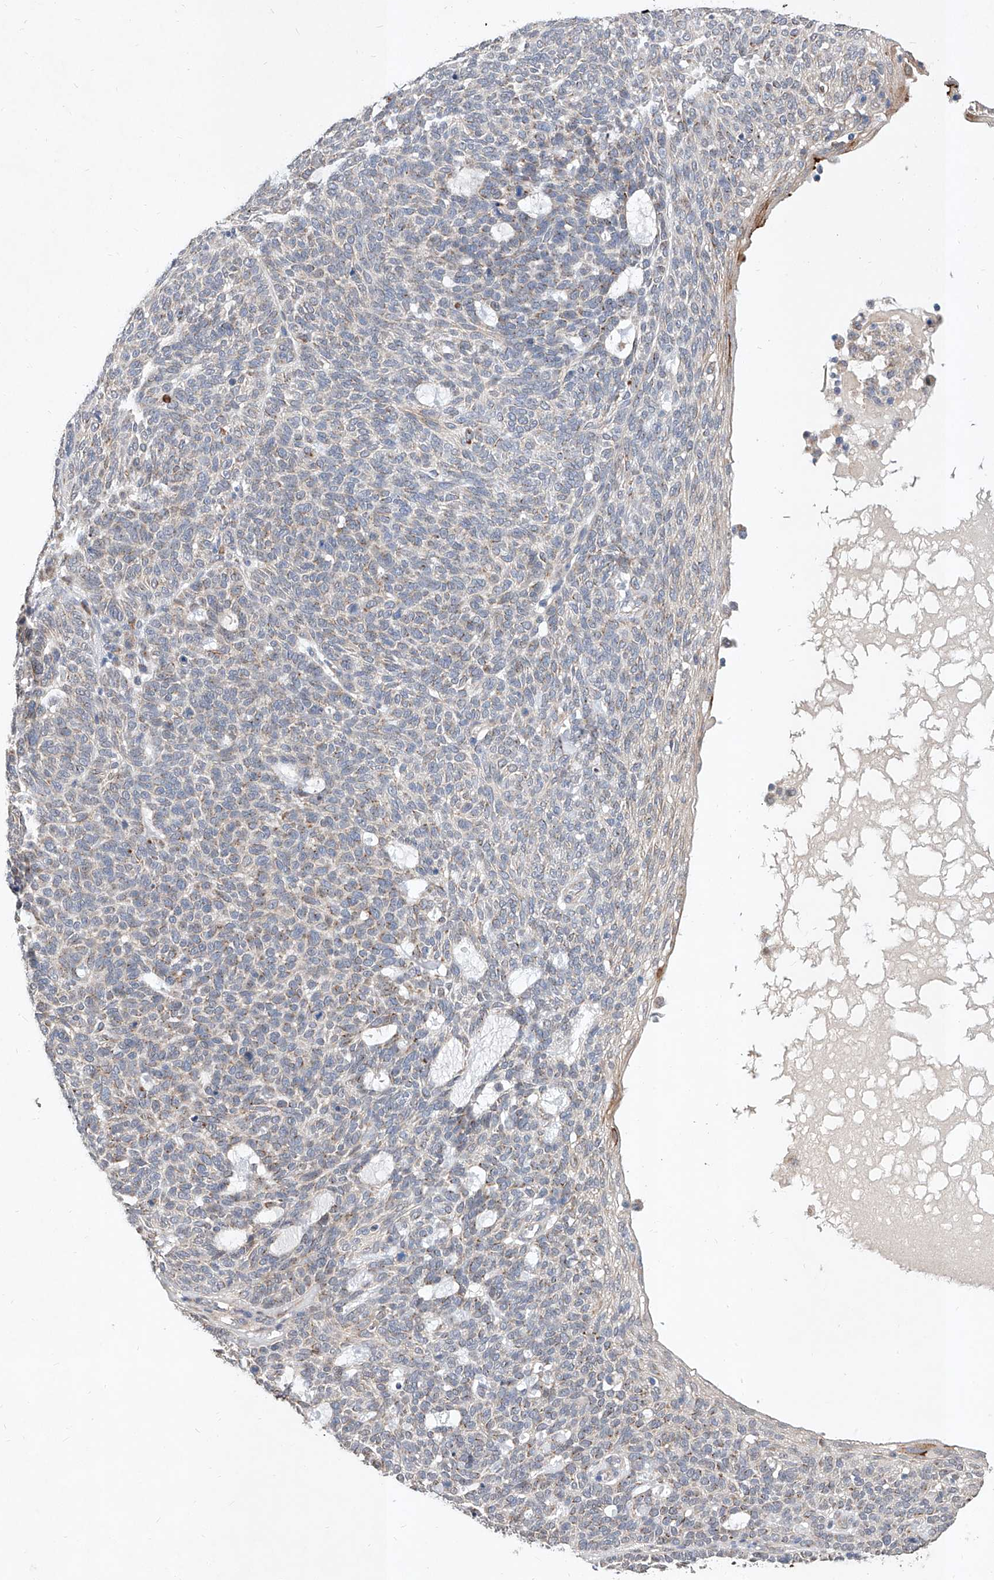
{"staining": {"intensity": "weak", "quantity": "25%-75%", "location": "cytoplasmic/membranous"}, "tissue": "skin cancer", "cell_type": "Tumor cells", "image_type": "cancer", "snomed": [{"axis": "morphology", "description": "Squamous cell carcinoma, NOS"}, {"axis": "topography", "description": "Skin"}], "caption": "This micrograph shows IHC staining of human squamous cell carcinoma (skin), with low weak cytoplasmic/membranous positivity in about 25%-75% of tumor cells.", "gene": "MFSD4B", "patient": {"sex": "female", "age": 90}}